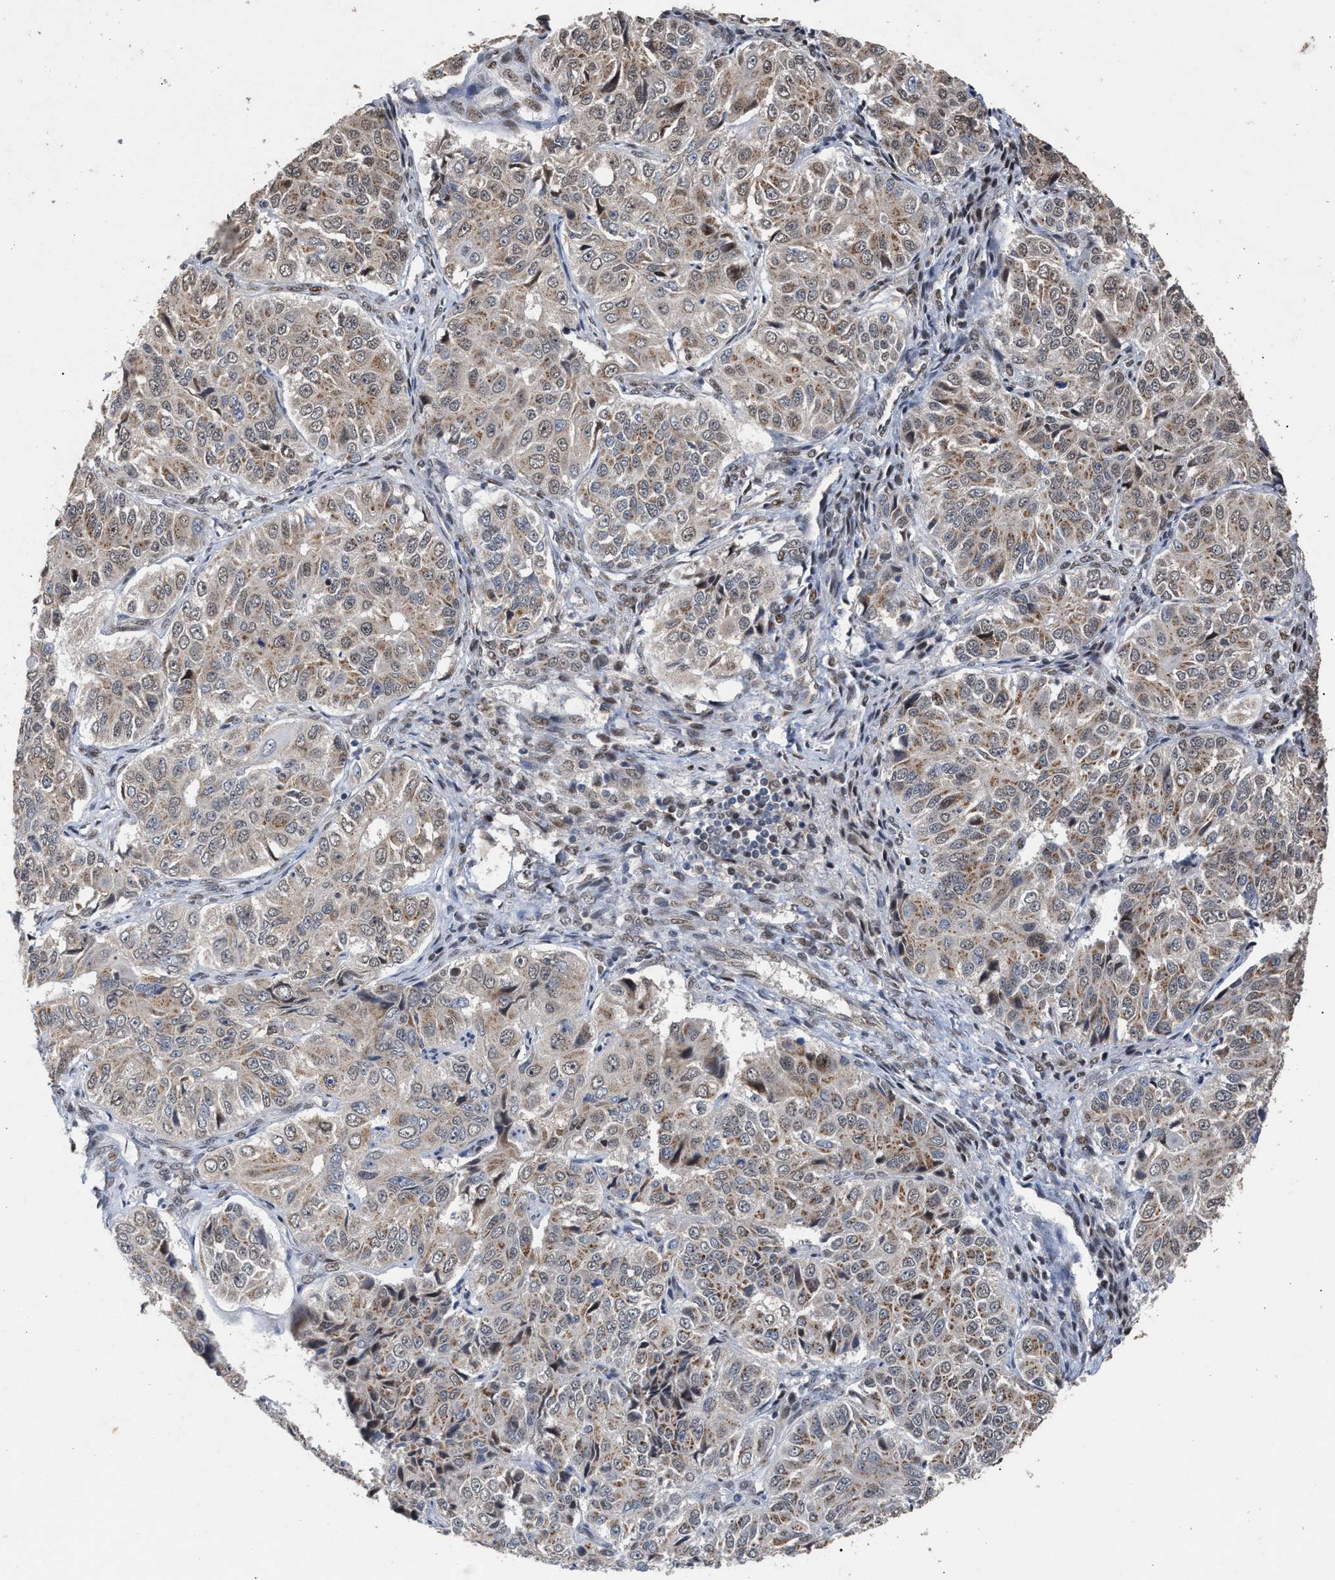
{"staining": {"intensity": "weak", "quantity": ">75%", "location": "cytoplasmic/membranous"}, "tissue": "ovarian cancer", "cell_type": "Tumor cells", "image_type": "cancer", "snomed": [{"axis": "morphology", "description": "Carcinoma, endometroid"}, {"axis": "topography", "description": "Ovary"}], "caption": "Human ovarian endometroid carcinoma stained for a protein (brown) exhibits weak cytoplasmic/membranous positive staining in approximately >75% of tumor cells.", "gene": "MKNK2", "patient": {"sex": "female", "age": 51}}